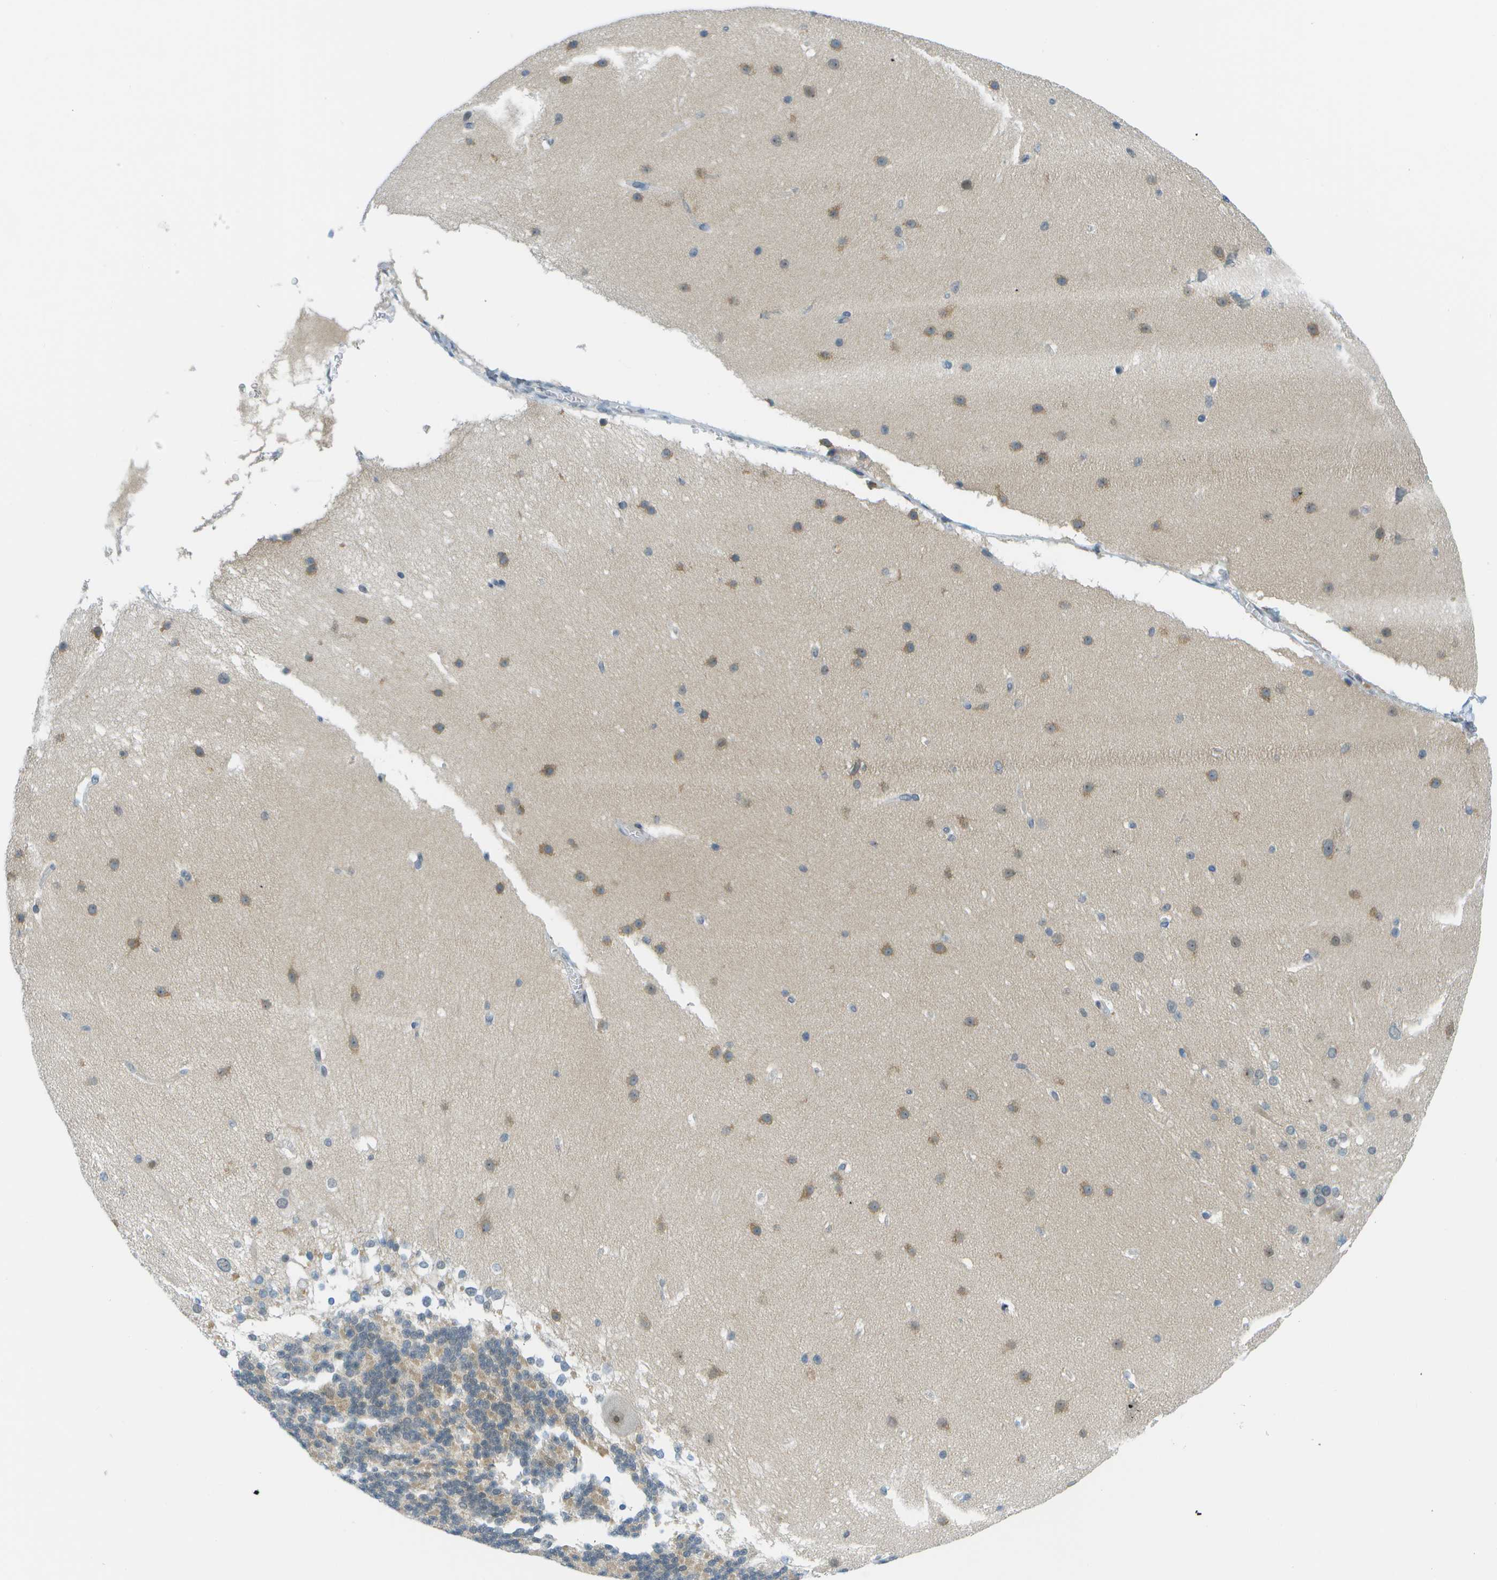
{"staining": {"intensity": "moderate", "quantity": "<25%", "location": "nuclear"}, "tissue": "cerebellum", "cell_type": "Cells in granular layer", "image_type": "normal", "snomed": [{"axis": "morphology", "description": "Normal tissue, NOS"}, {"axis": "topography", "description": "Cerebellum"}], "caption": "Protein expression analysis of benign cerebellum shows moderate nuclear expression in approximately <25% of cells in granular layer. The protein of interest is shown in brown color, while the nuclei are stained blue.", "gene": "PITHD1", "patient": {"sex": "female", "age": 19}}